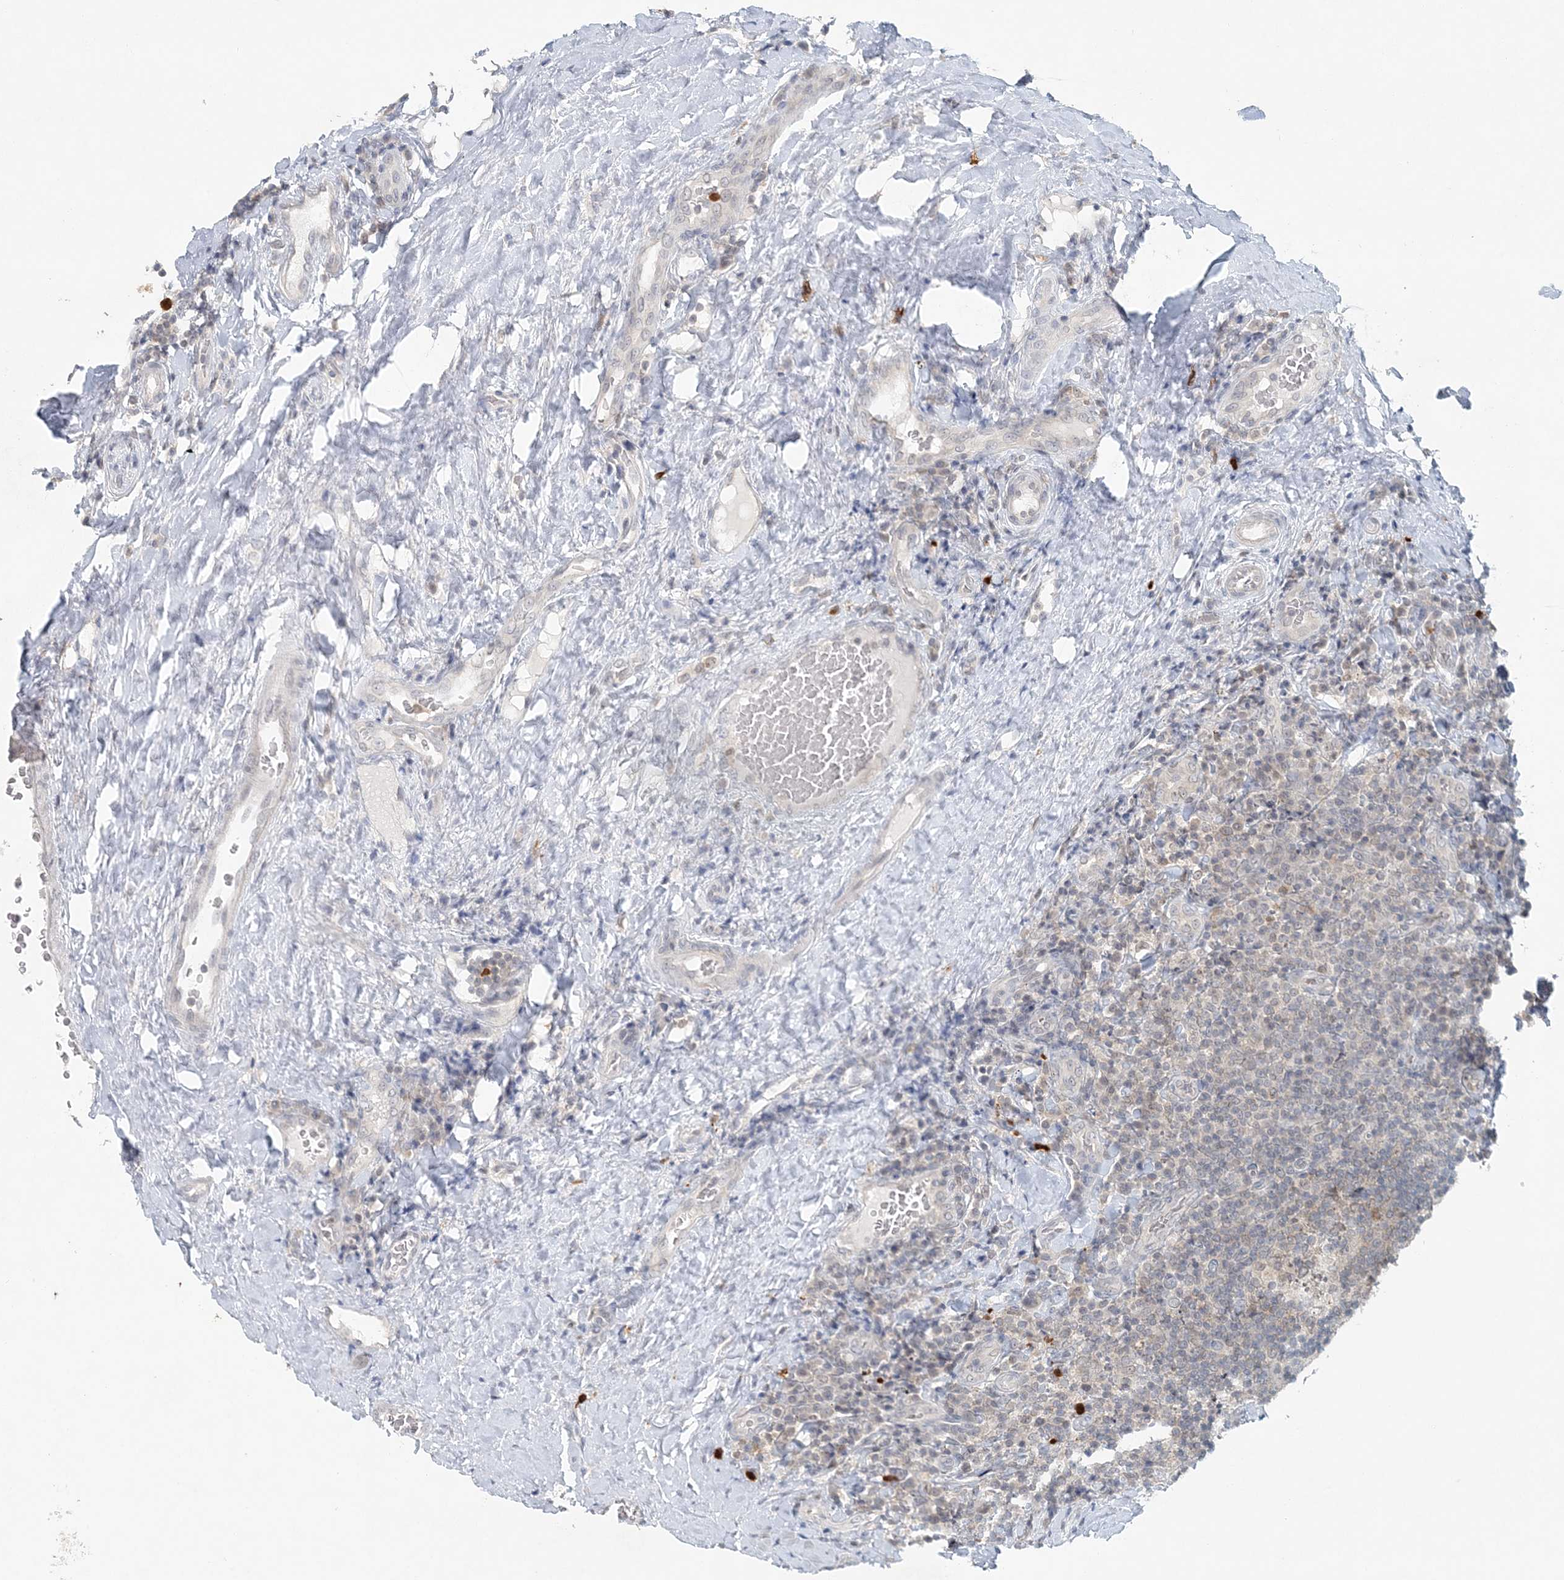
{"staining": {"intensity": "negative", "quantity": "none", "location": "none"}, "tissue": "tonsil", "cell_type": "Germinal center cells", "image_type": "normal", "snomed": [{"axis": "morphology", "description": "Normal tissue, NOS"}, {"axis": "topography", "description": "Tonsil"}], "caption": "The immunohistochemistry micrograph has no significant expression in germinal center cells of tonsil.", "gene": "NUP54", "patient": {"sex": "male", "age": 17}}